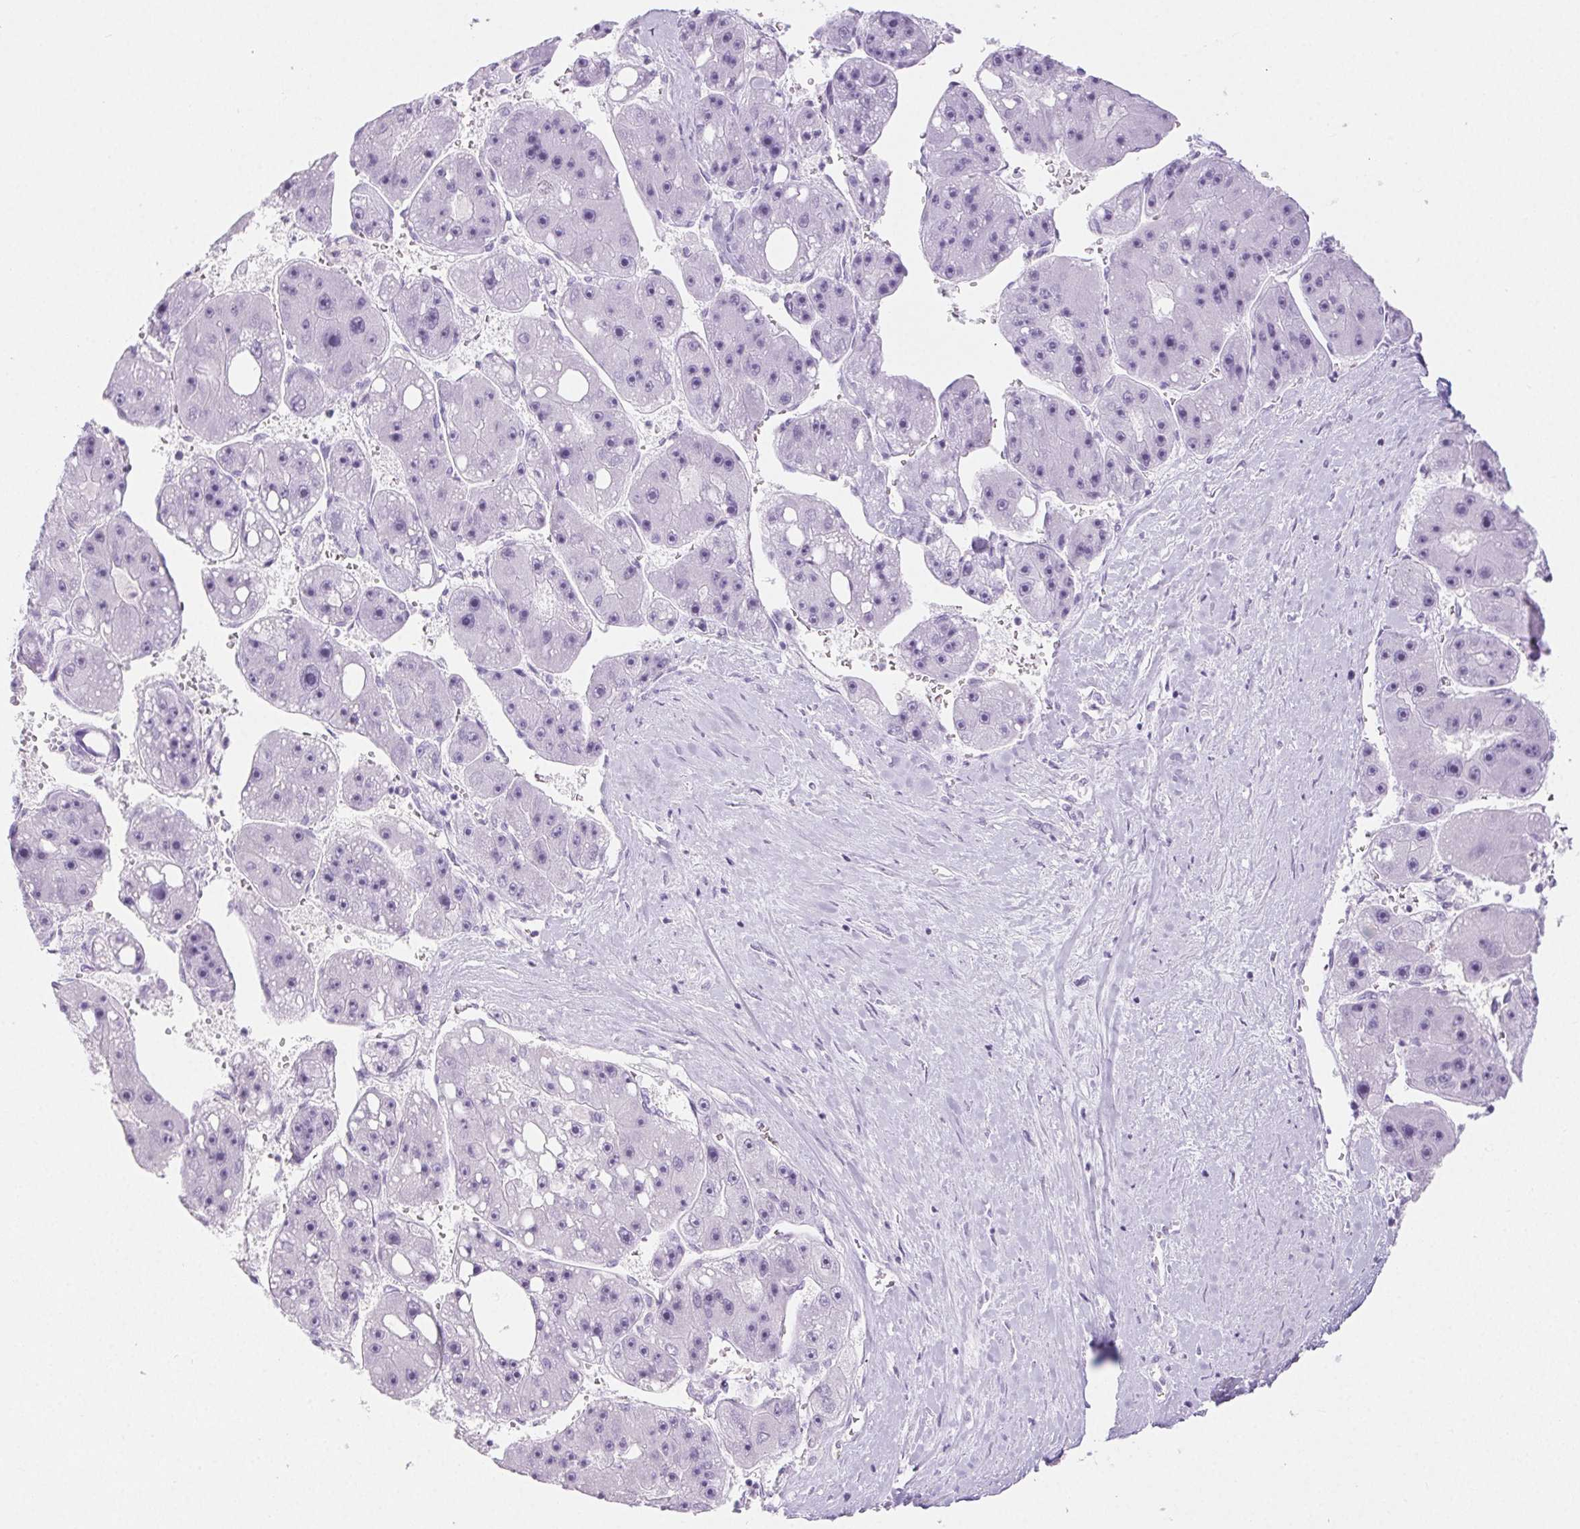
{"staining": {"intensity": "negative", "quantity": "none", "location": "none"}, "tissue": "liver cancer", "cell_type": "Tumor cells", "image_type": "cancer", "snomed": [{"axis": "morphology", "description": "Carcinoma, Hepatocellular, NOS"}, {"axis": "topography", "description": "Liver"}], "caption": "There is no significant positivity in tumor cells of liver cancer.", "gene": "PI3", "patient": {"sex": "female", "age": 61}}